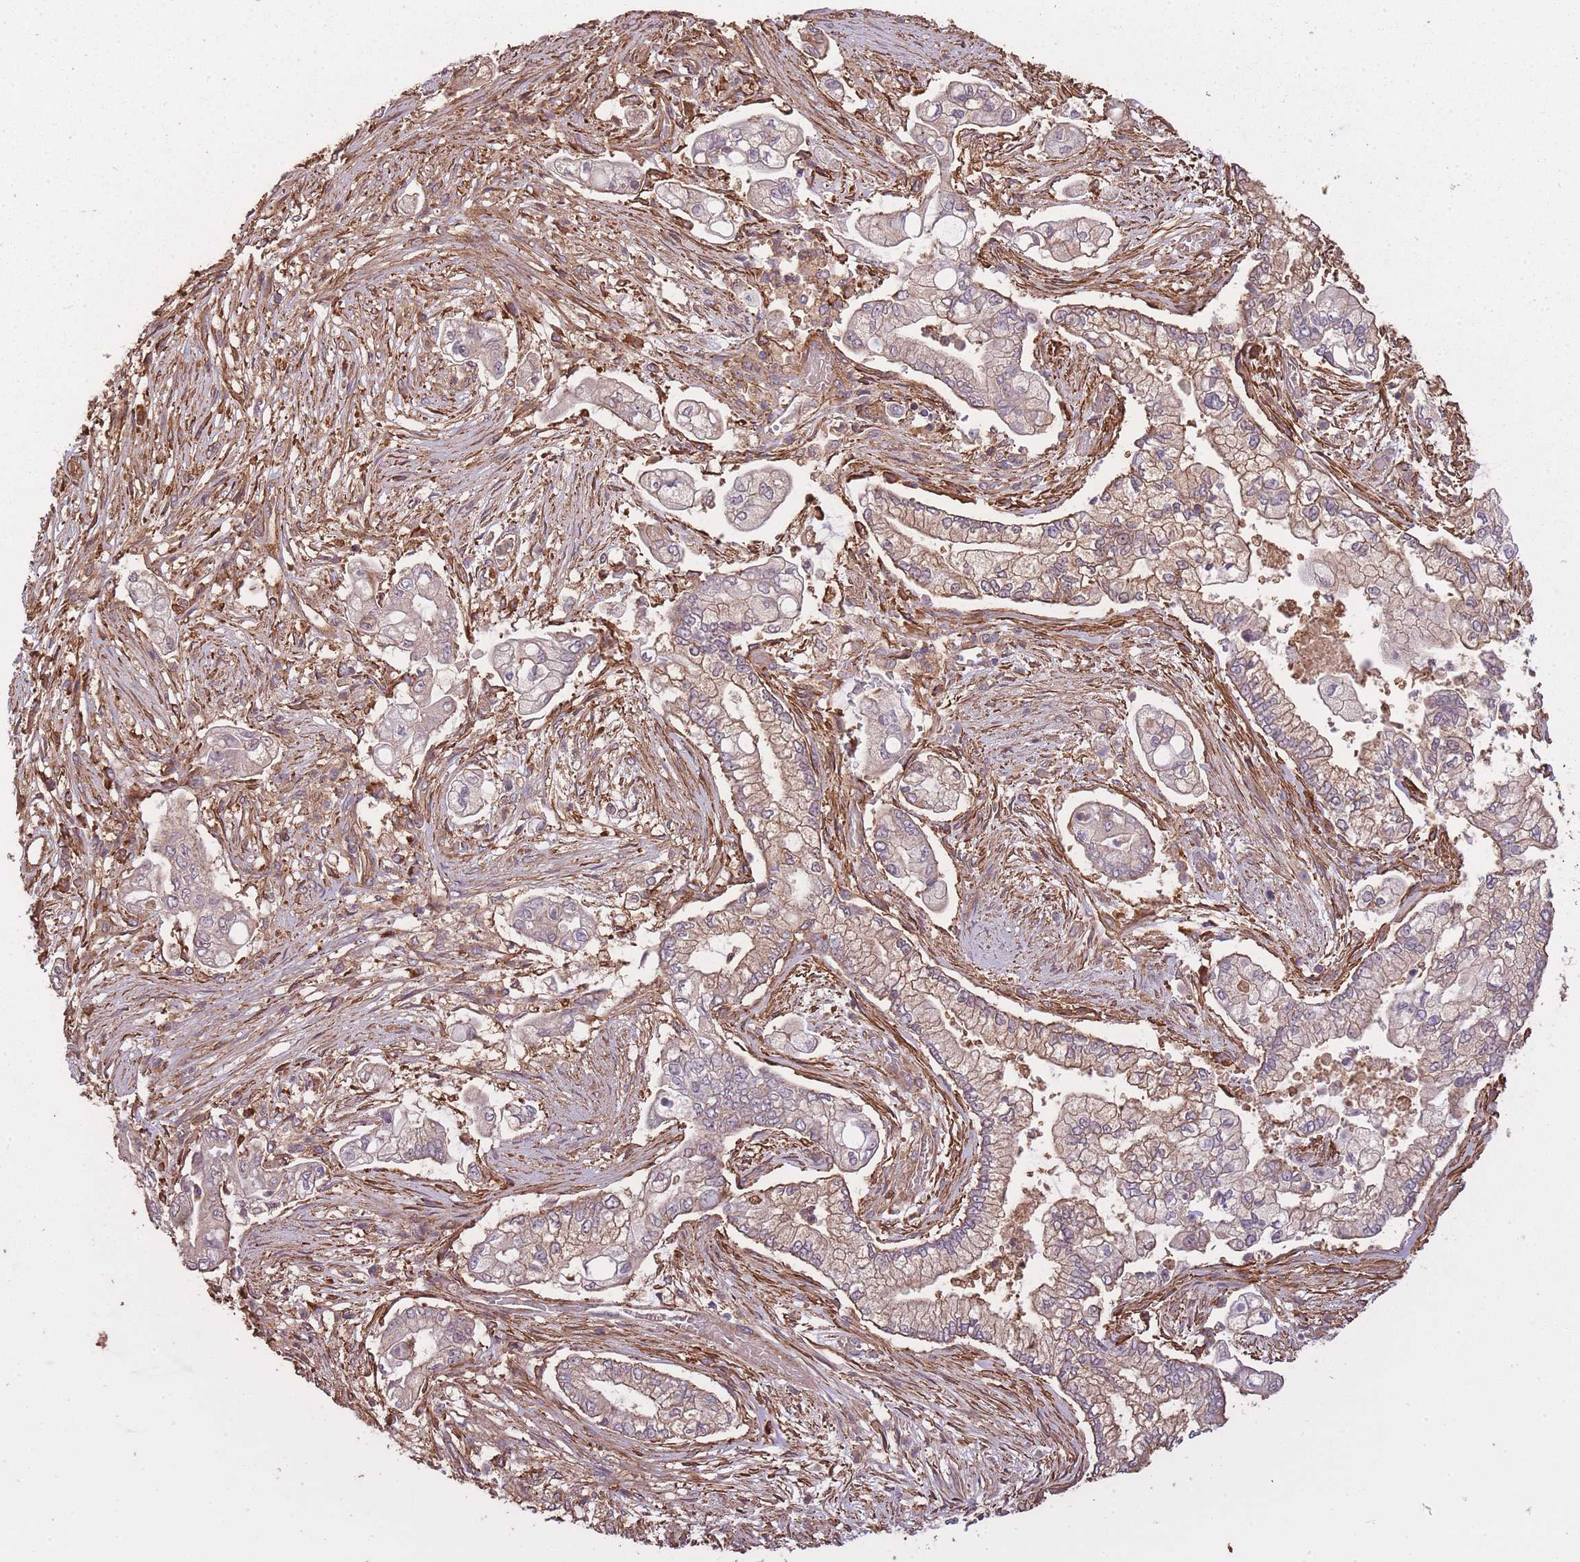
{"staining": {"intensity": "weak", "quantity": "<25%", "location": "cytoplasmic/membranous"}, "tissue": "pancreatic cancer", "cell_type": "Tumor cells", "image_type": "cancer", "snomed": [{"axis": "morphology", "description": "Adenocarcinoma, NOS"}, {"axis": "topography", "description": "Pancreas"}], "caption": "Immunohistochemical staining of pancreatic cancer shows no significant expression in tumor cells. Nuclei are stained in blue.", "gene": "ARMH3", "patient": {"sex": "female", "age": 69}}